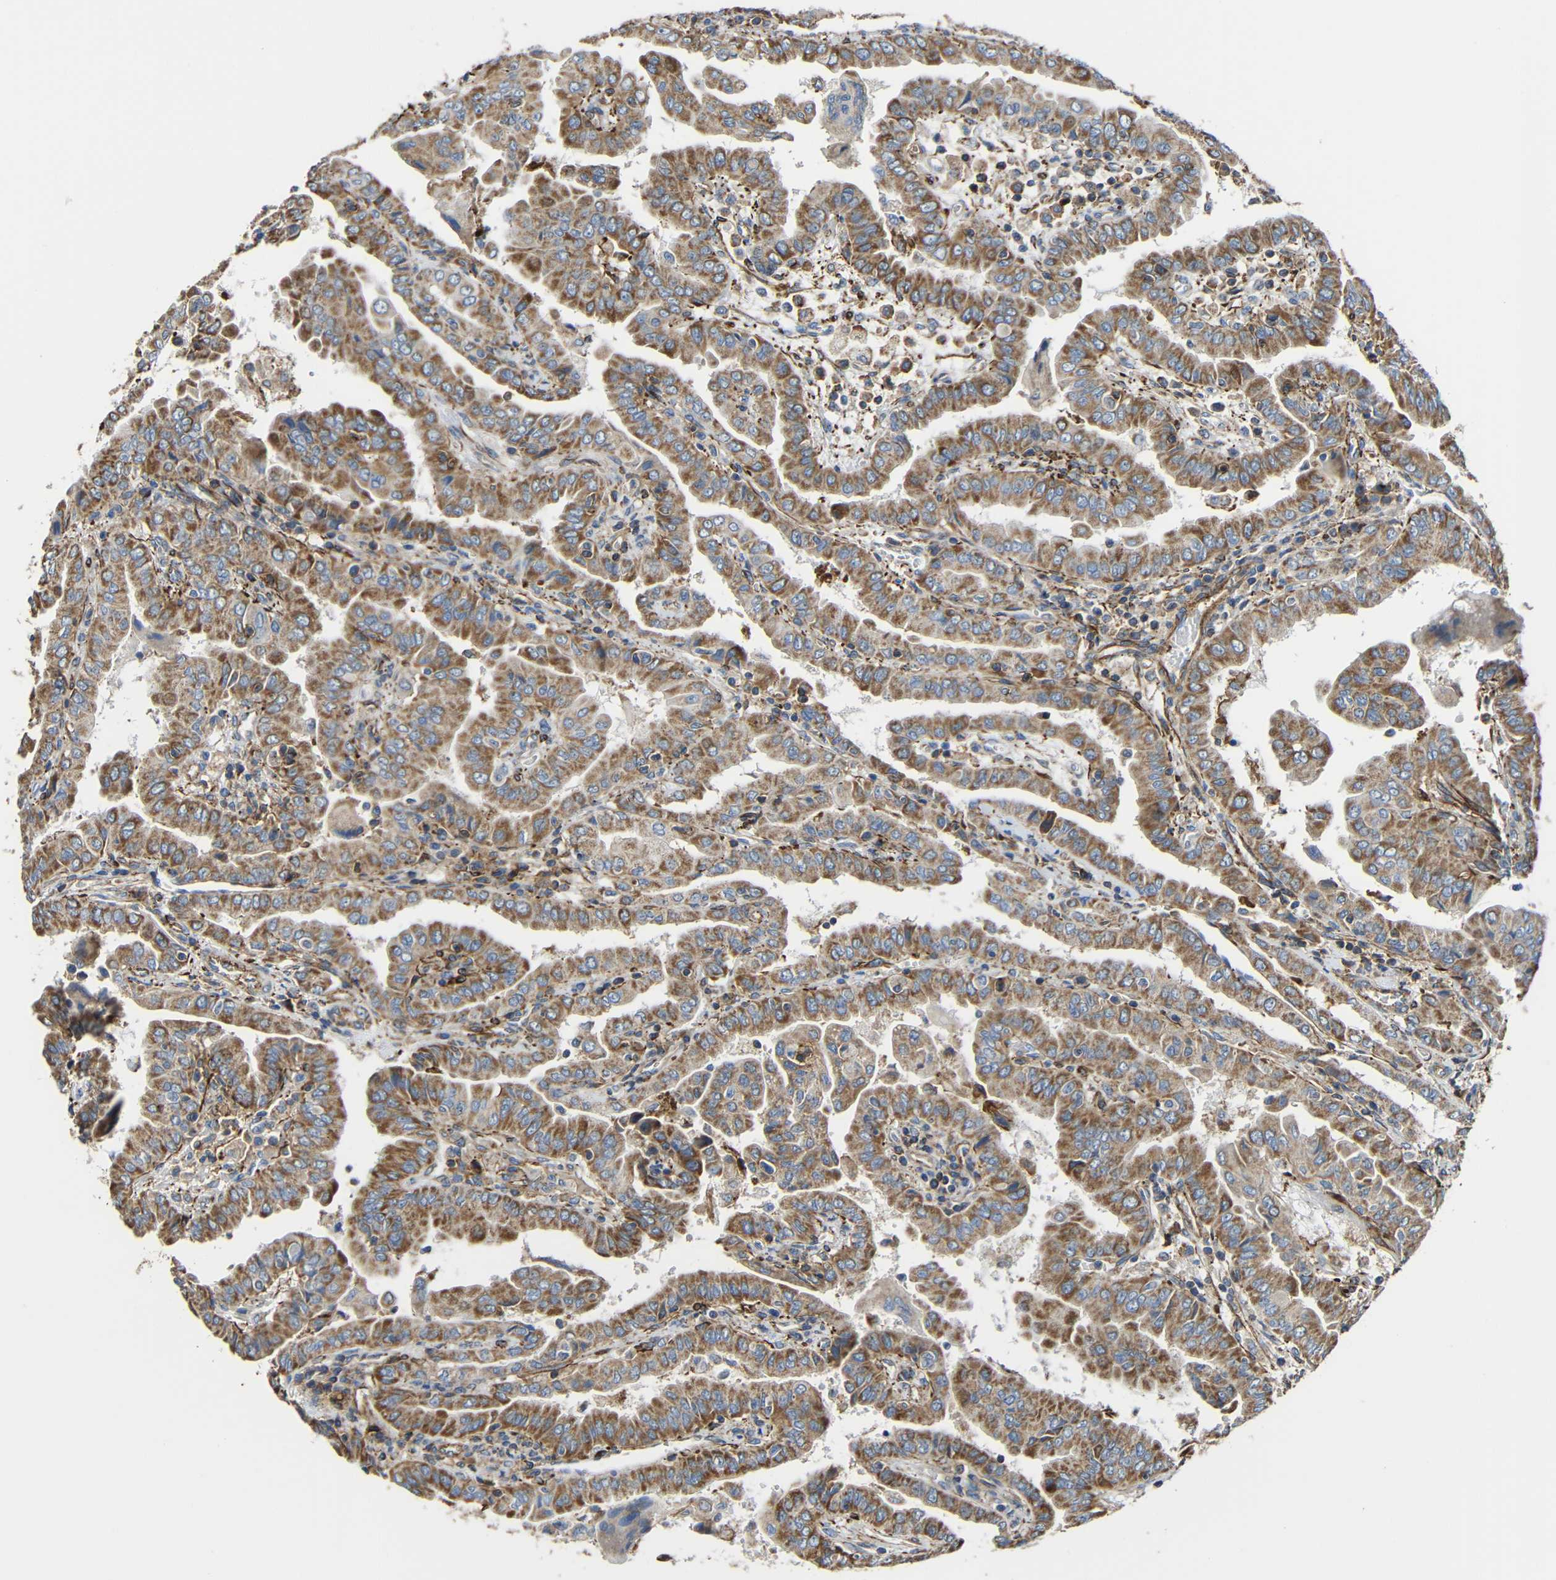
{"staining": {"intensity": "moderate", "quantity": ">75%", "location": "cytoplasmic/membranous"}, "tissue": "thyroid cancer", "cell_type": "Tumor cells", "image_type": "cancer", "snomed": [{"axis": "morphology", "description": "Papillary adenocarcinoma, NOS"}, {"axis": "topography", "description": "Thyroid gland"}], "caption": "IHC (DAB) staining of papillary adenocarcinoma (thyroid) demonstrates moderate cytoplasmic/membranous protein staining in about >75% of tumor cells.", "gene": "IGSF10", "patient": {"sex": "male", "age": 33}}